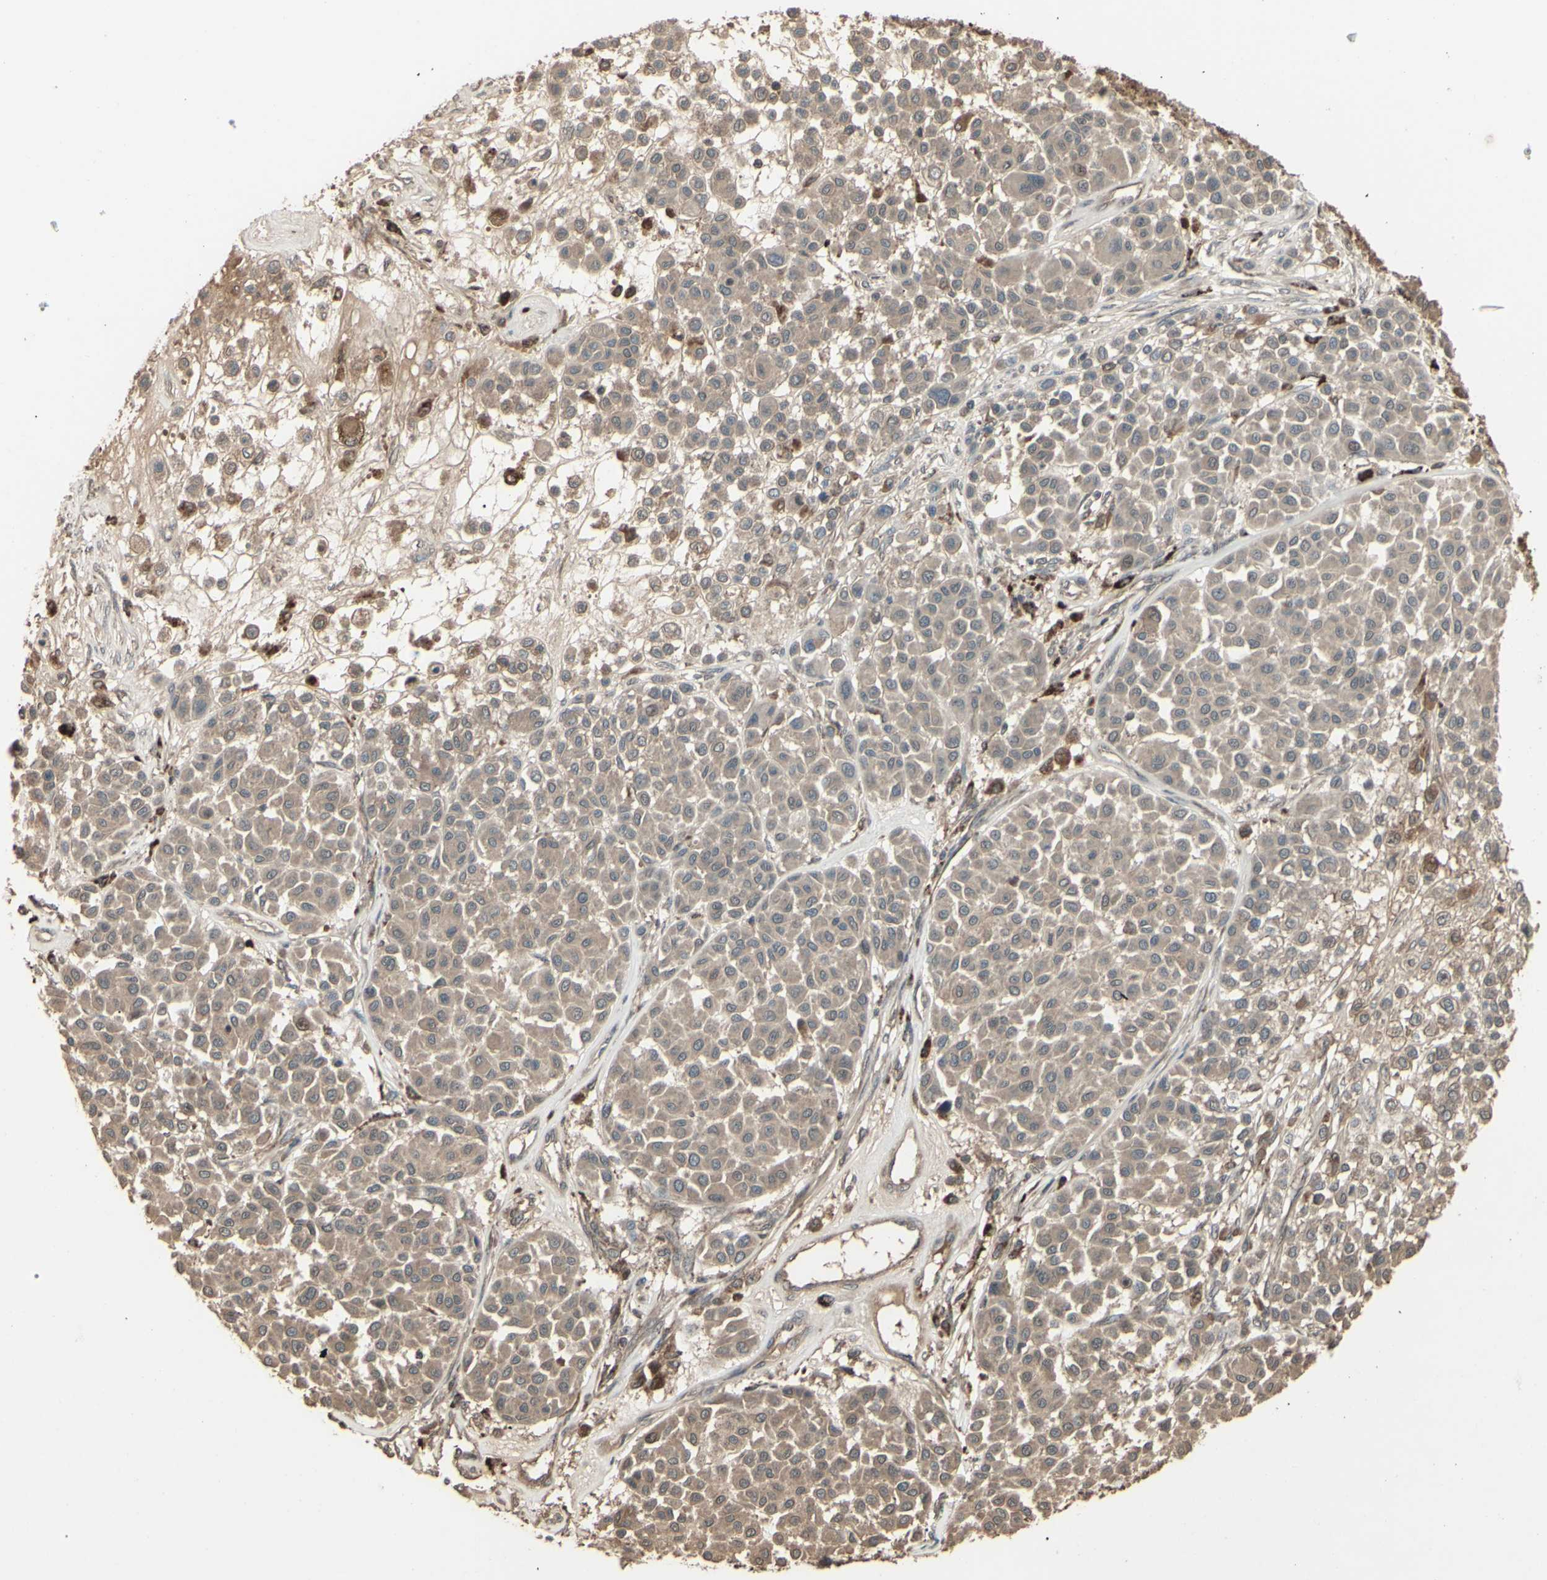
{"staining": {"intensity": "weak", "quantity": ">75%", "location": "cytoplasmic/membranous"}, "tissue": "melanoma", "cell_type": "Tumor cells", "image_type": "cancer", "snomed": [{"axis": "morphology", "description": "Malignant melanoma, Metastatic site"}, {"axis": "topography", "description": "Soft tissue"}], "caption": "Protein expression analysis of malignant melanoma (metastatic site) shows weak cytoplasmic/membranous expression in approximately >75% of tumor cells.", "gene": "GNAS", "patient": {"sex": "male", "age": 41}}